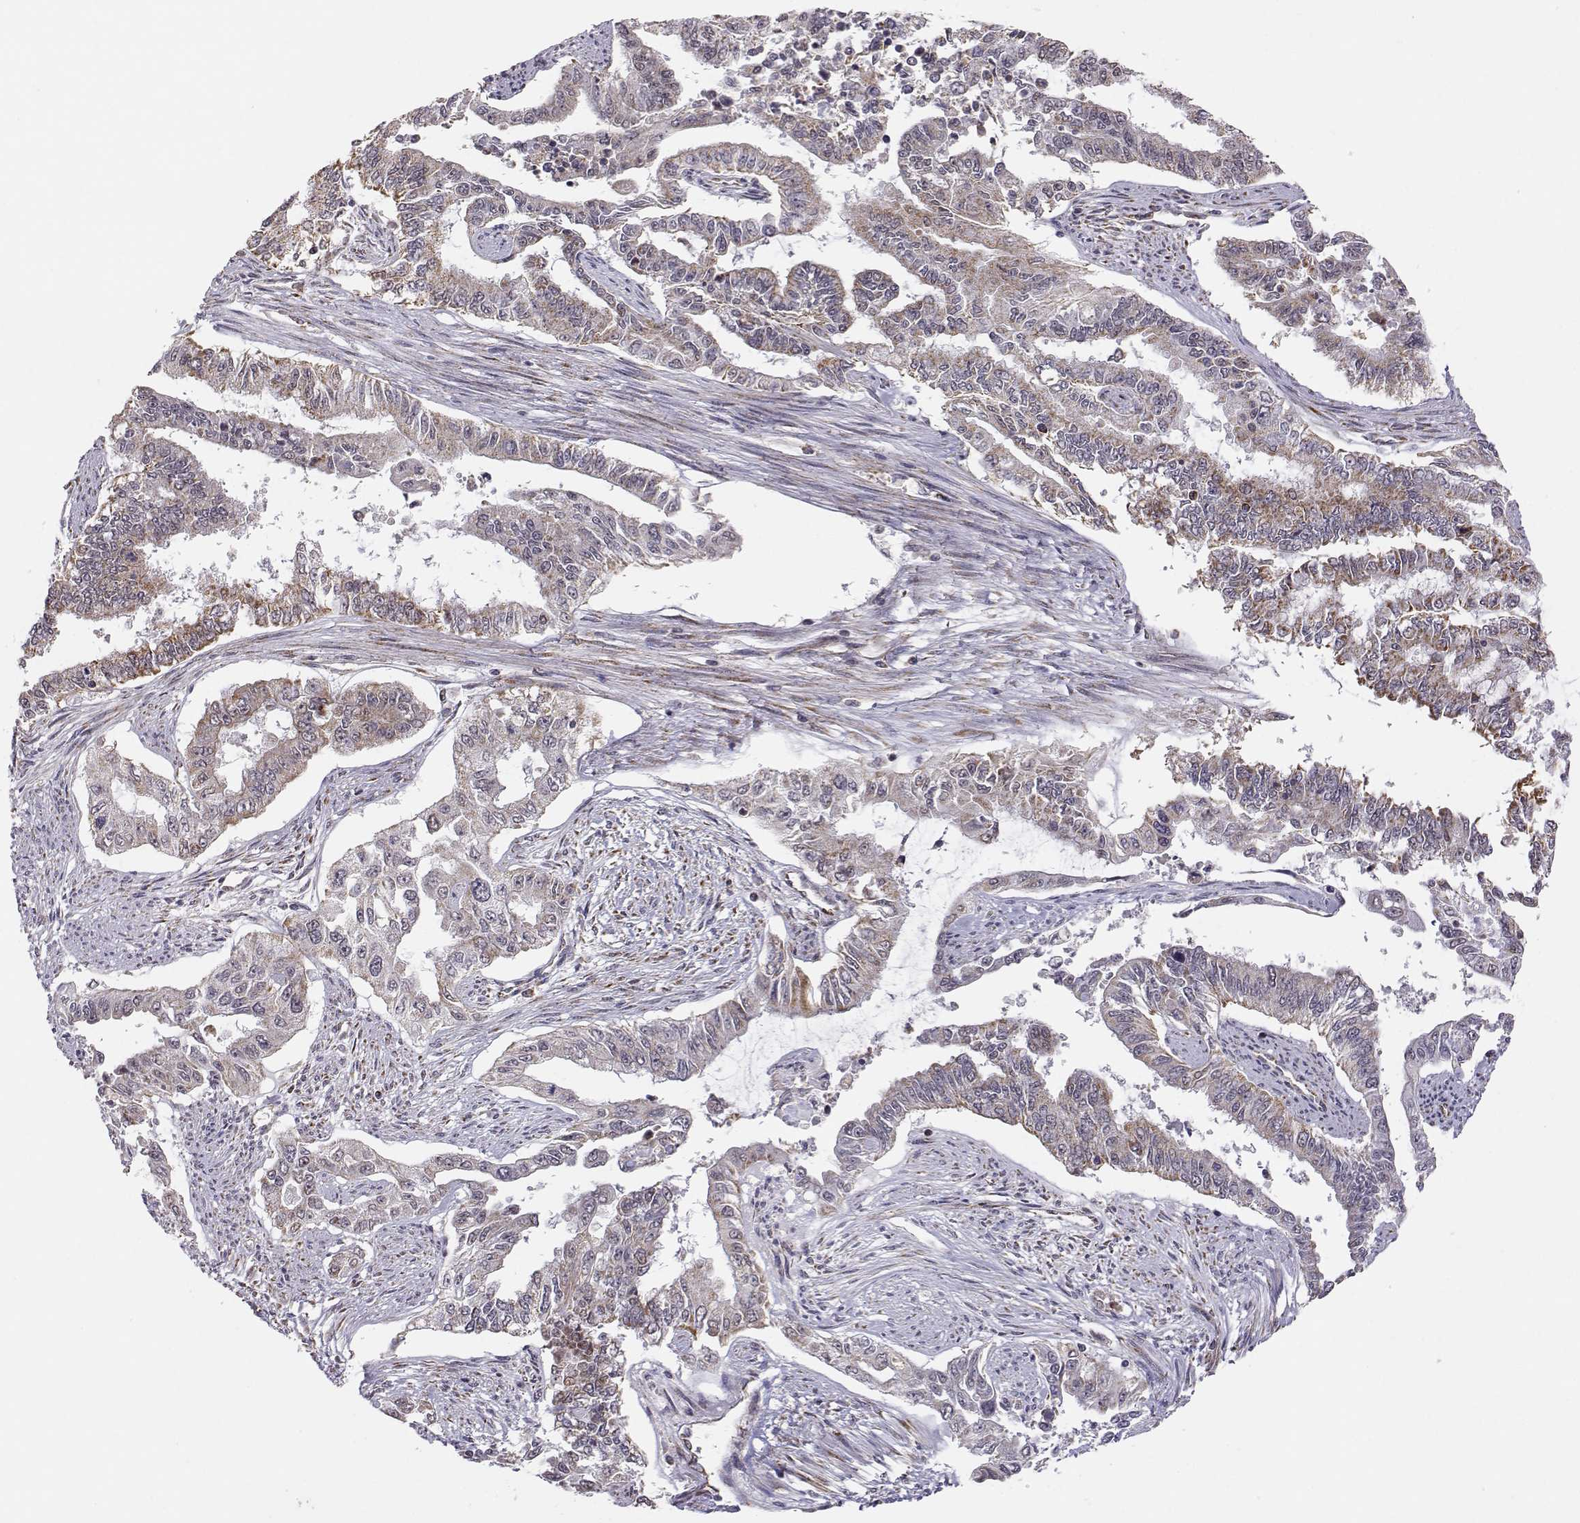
{"staining": {"intensity": "strong", "quantity": "<25%", "location": "cytoplasmic/membranous"}, "tissue": "endometrial cancer", "cell_type": "Tumor cells", "image_type": "cancer", "snomed": [{"axis": "morphology", "description": "Adenocarcinoma, NOS"}, {"axis": "topography", "description": "Uterus"}], "caption": "The immunohistochemical stain highlights strong cytoplasmic/membranous staining in tumor cells of endometrial cancer tissue. (DAB IHC with brightfield microscopy, high magnification).", "gene": "EXOG", "patient": {"sex": "female", "age": 59}}